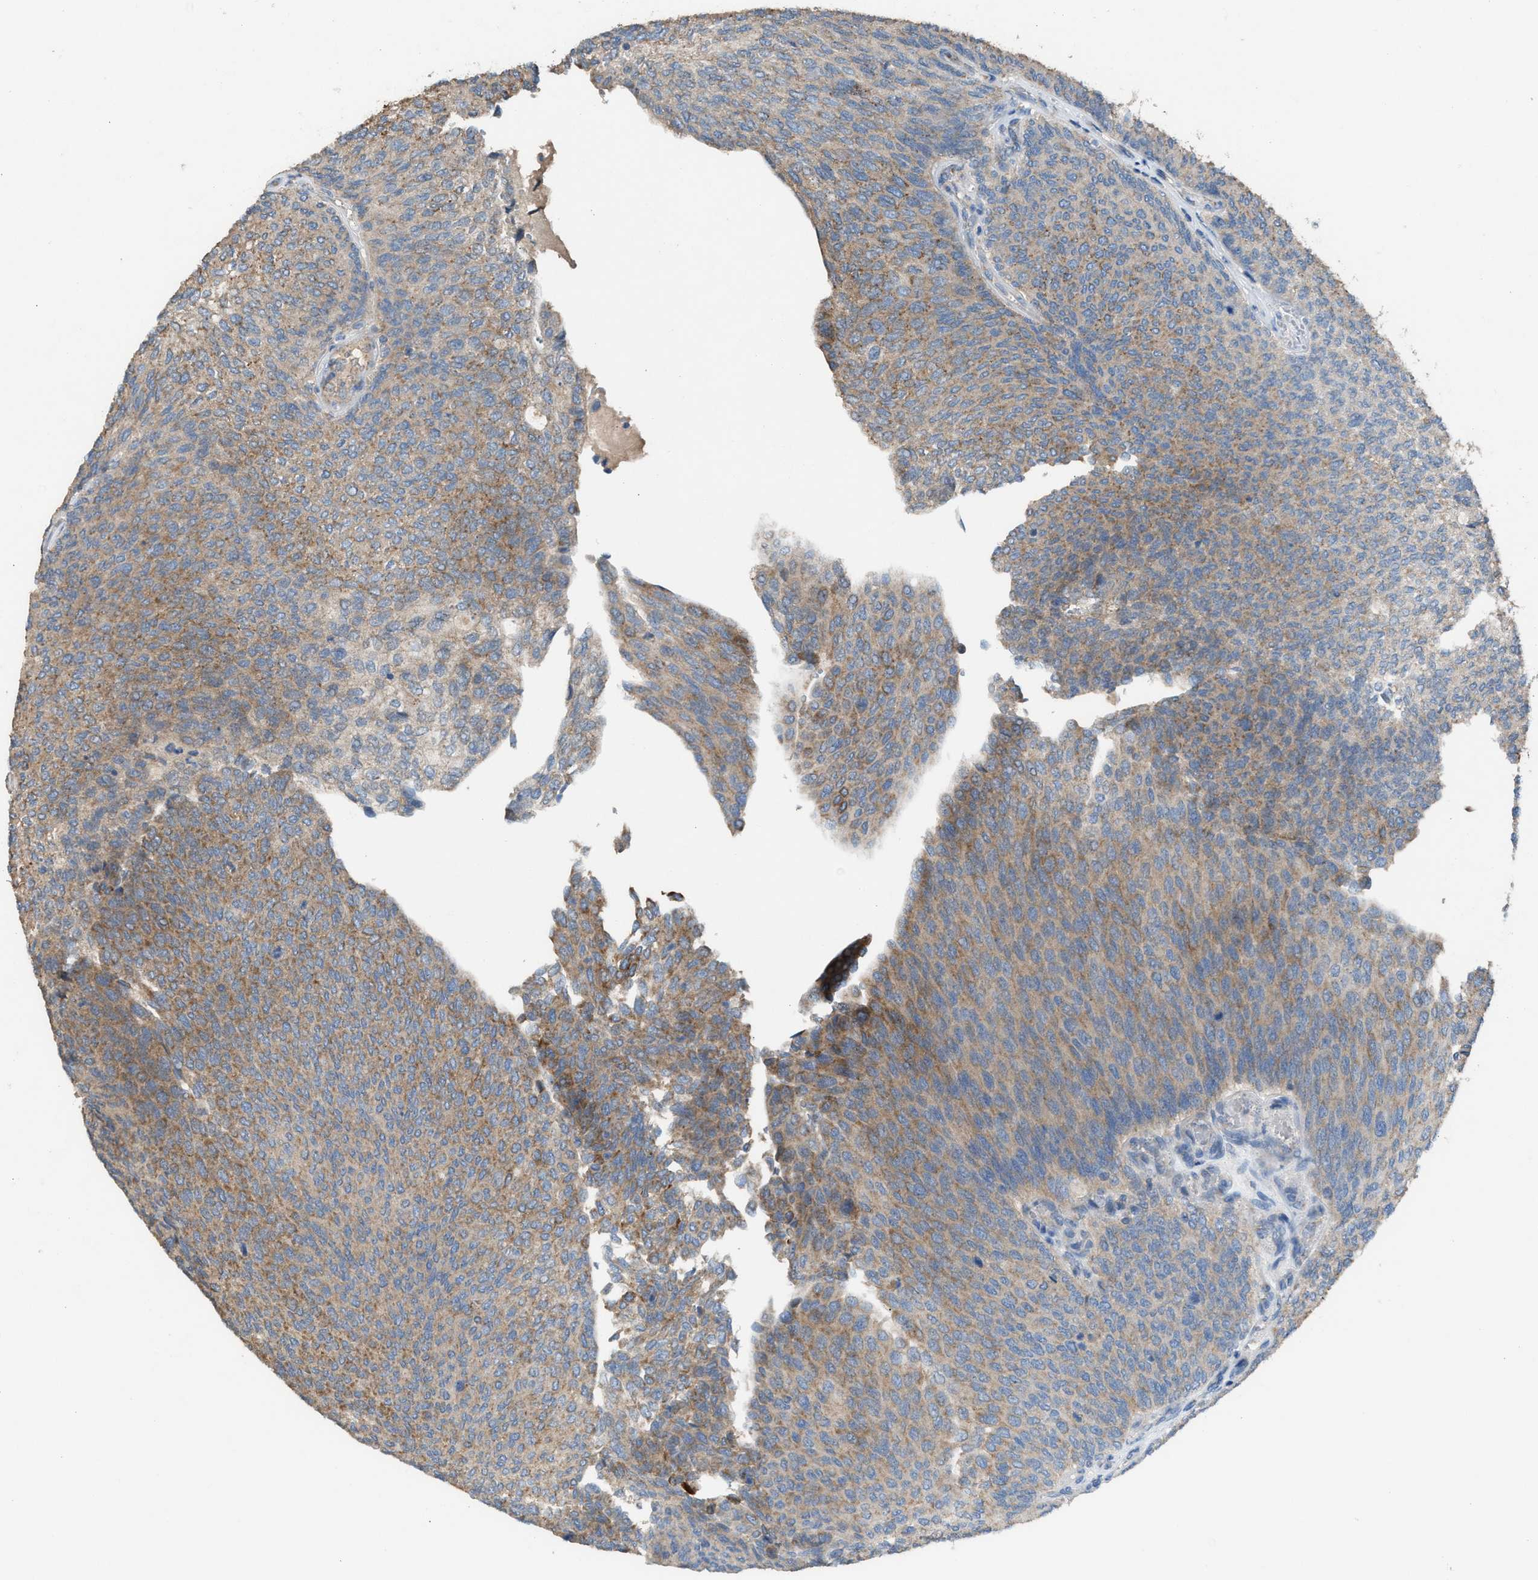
{"staining": {"intensity": "moderate", "quantity": "25%-75%", "location": "cytoplasmic/membranous"}, "tissue": "urothelial cancer", "cell_type": "Tumor cells", "image_type": "cancer", "snomed": [{"axis": "morphology", "description": "Urothelial carcinoma, Low grade"}, {"axis": "topography", "description": "Urinary bladder"}], "caption": "This histopathology image shows urothelial cancer stained with IHC to label a protein in brown. The cytoplasmic/membranous of tumor cells show moderate positivity for the protein. Nuclei are counter-stained blue.", "gene": "TPK1", "patient": {"sex": "female", "age": 79}}